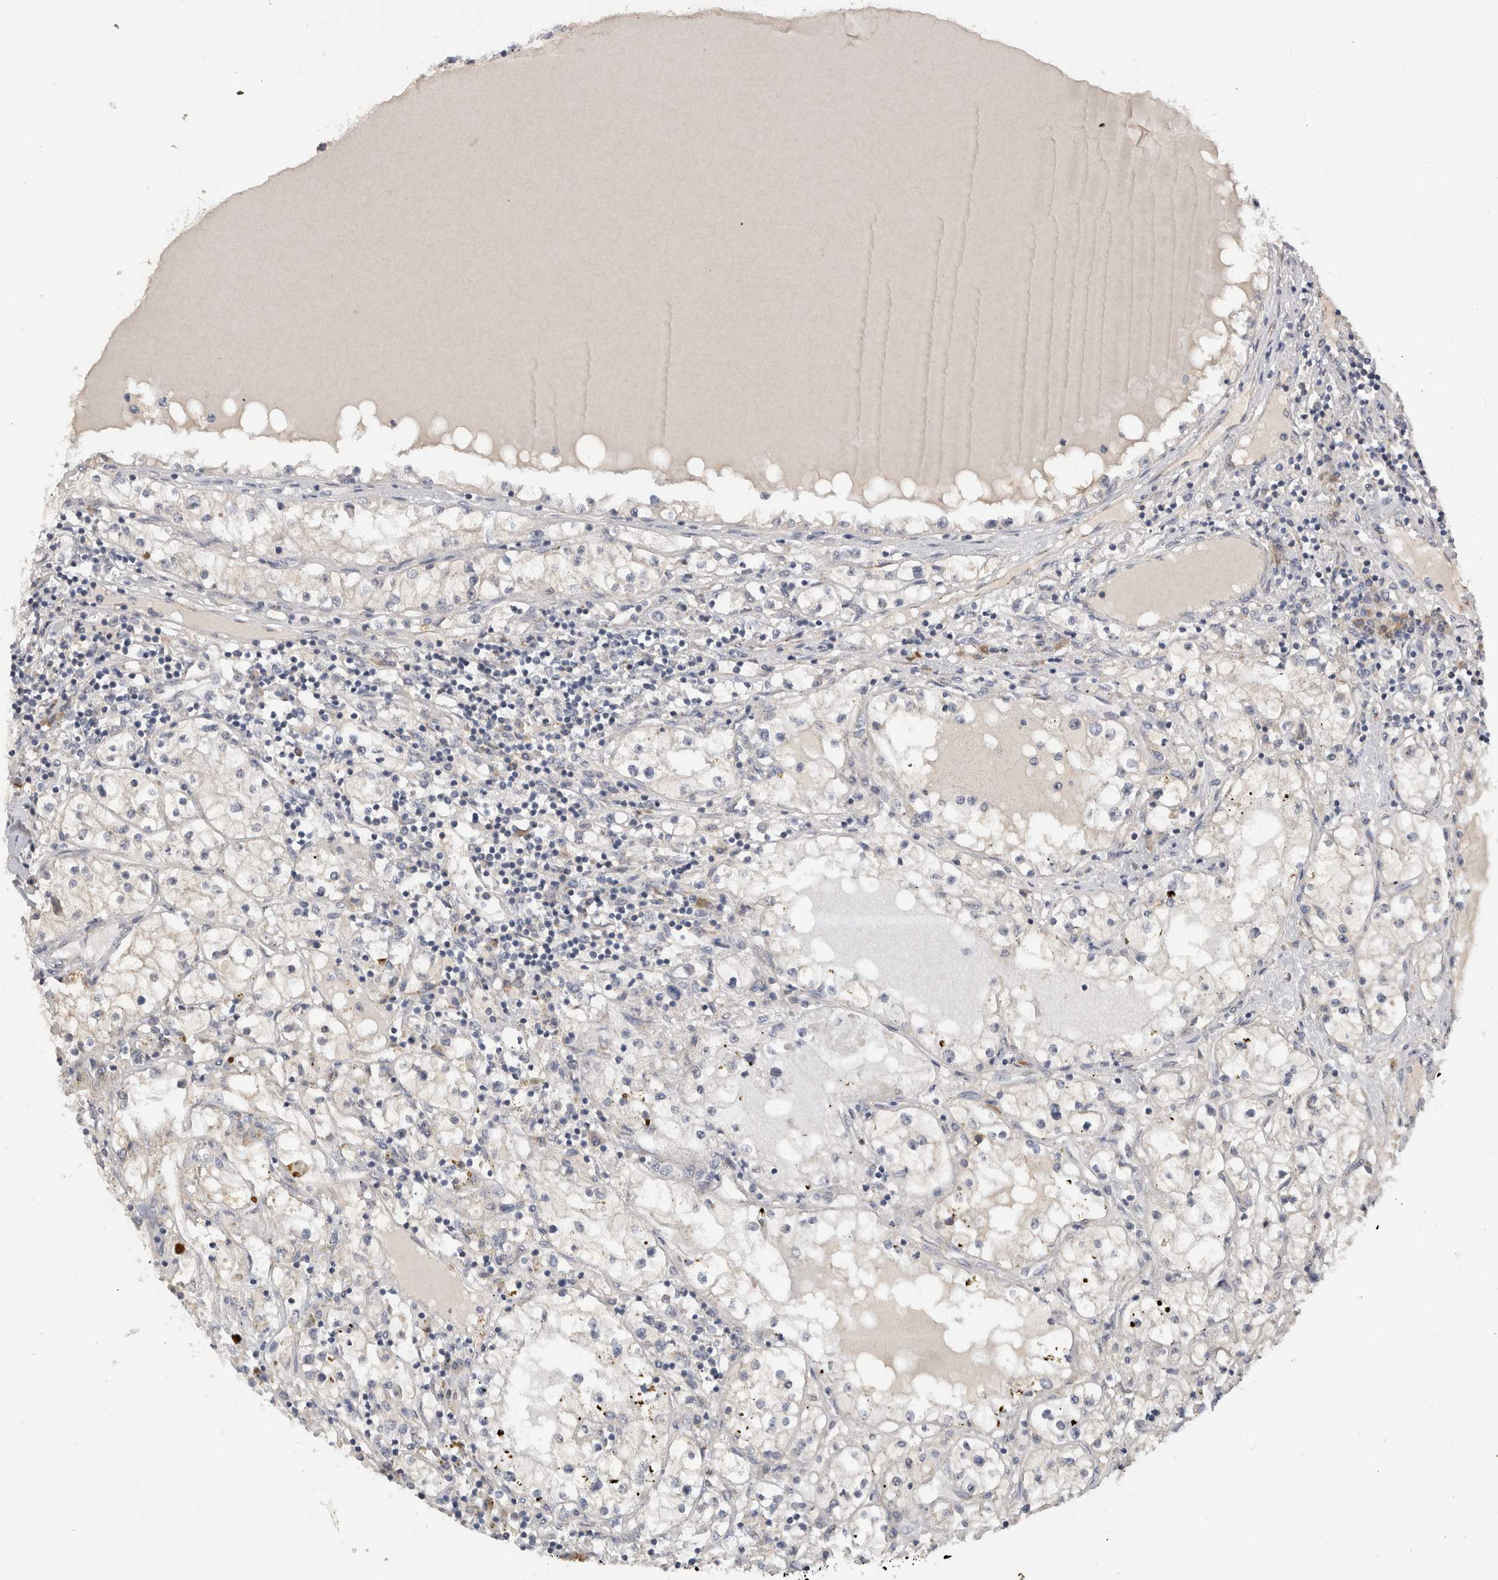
{"staining": {"intensity": "negative", "quantity": "none", "location": "none"}, "tissue": "renal cancer", "cell_type": "Tumor cells", "image_type": "cancer", "snomed": [{"axis": "morphology", "description": "Adenocarcinoma, NOS"}, {"axis": "topography", "description": "Kidney"}], "caption": "This is an immunohistochemistry photomicrograph of human renal adenocarcinoma. There is no expression in tumor cells.", "gene": "DYRK2", "patient": {"sex": "male", "age": 68}}